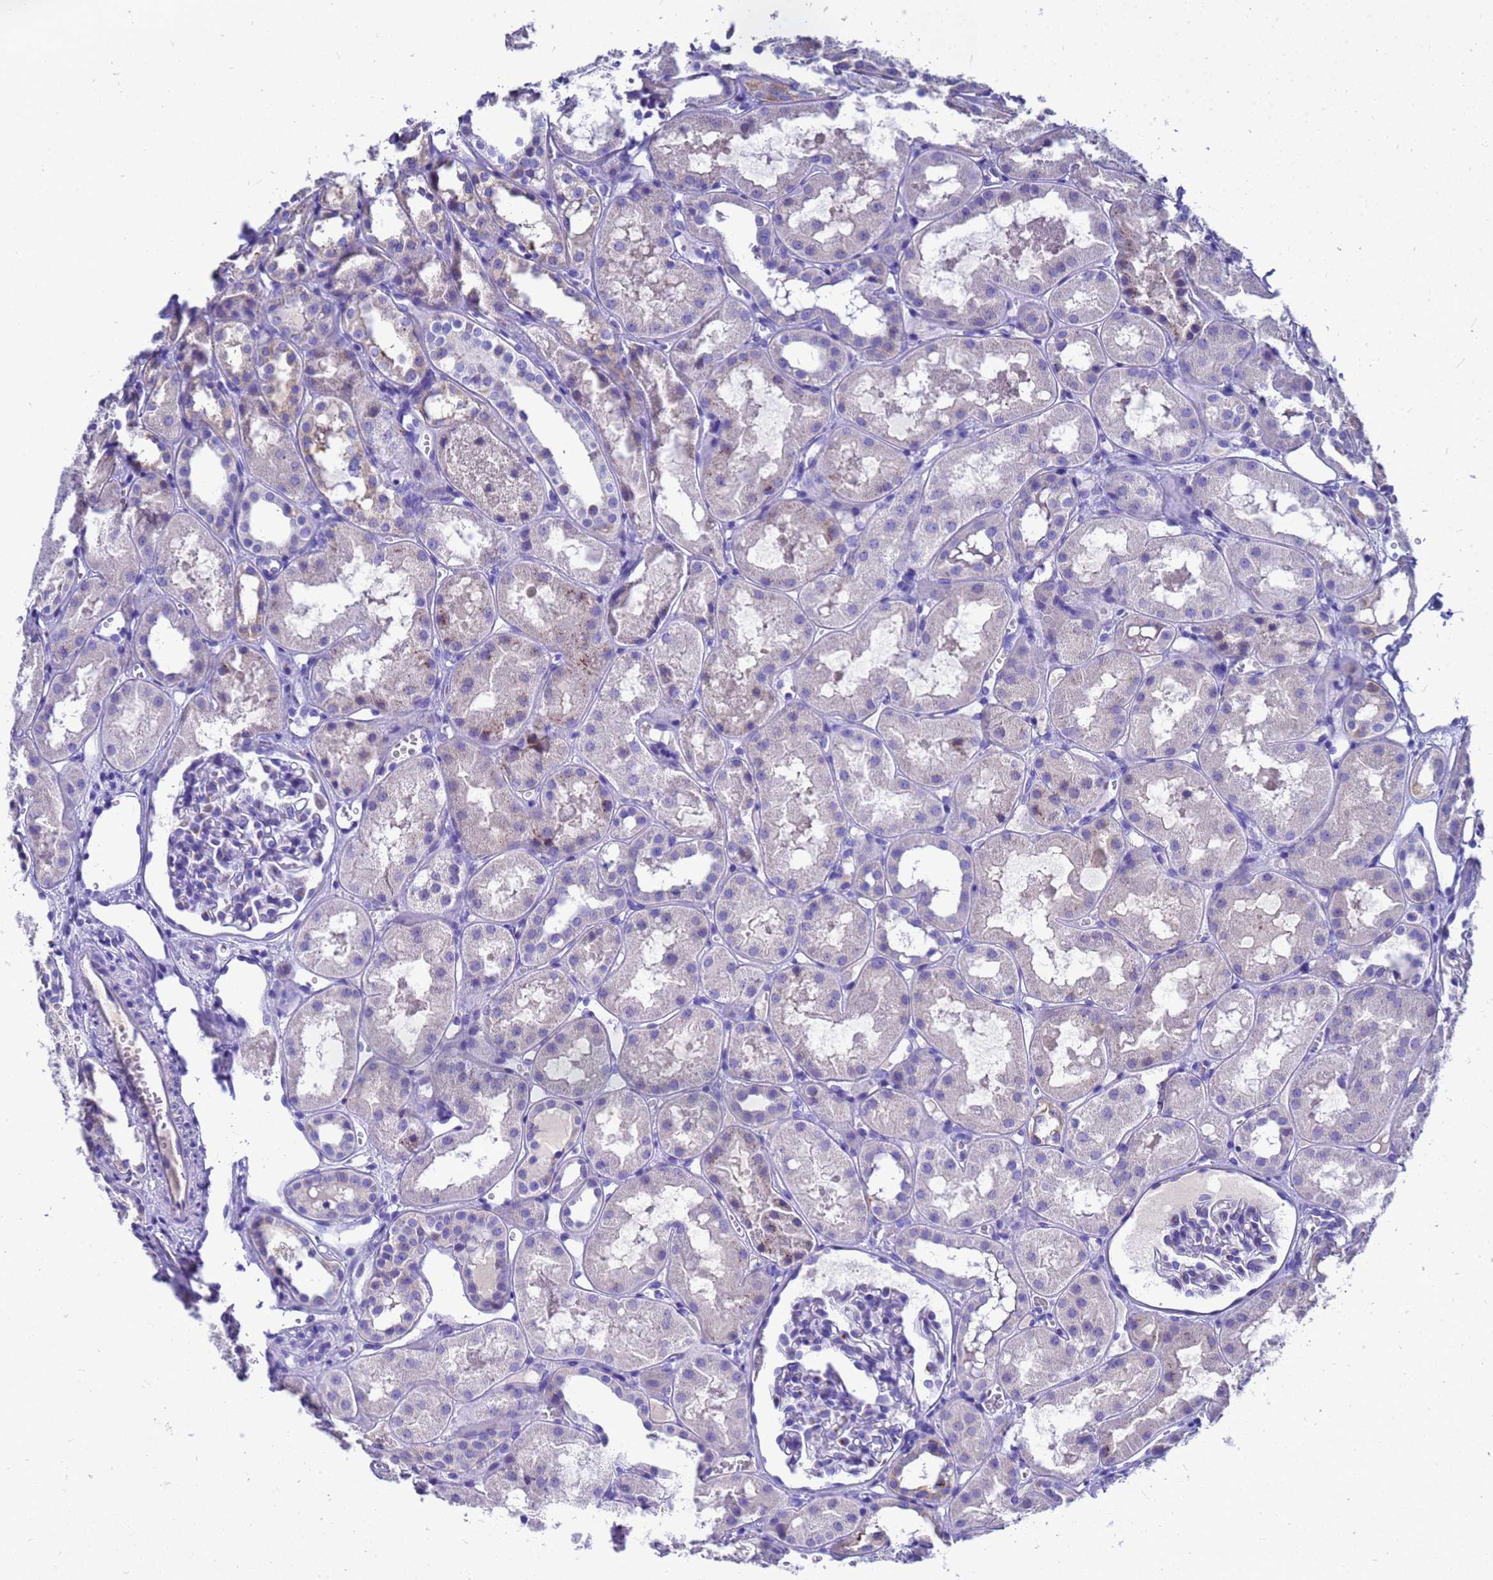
{"staining": {"intensity": "strong", "quantity": "<25%", "location": "cytoplasmic/membranous"}, "tissue": "kidney", "cell_type": "Cells in glomeruli", "image_type": "normal", "snomed": [{"axis": "morphology", "description": "Normal tissue, NOS"}, {"axis": "topography", "description": "Kidney"}], "caption": "Cells in glomeruli demonstrate strong cytoplasmic/membranous positivity in about <25% of cells in unremarkable kidney. The protein of interest is stained brown, and the nuclei are stained in blue (DAB IHC with brightfield microscopy, high magnification).", "gene": "OR52E2", "patient": {"sex": "male", "age": 16}}